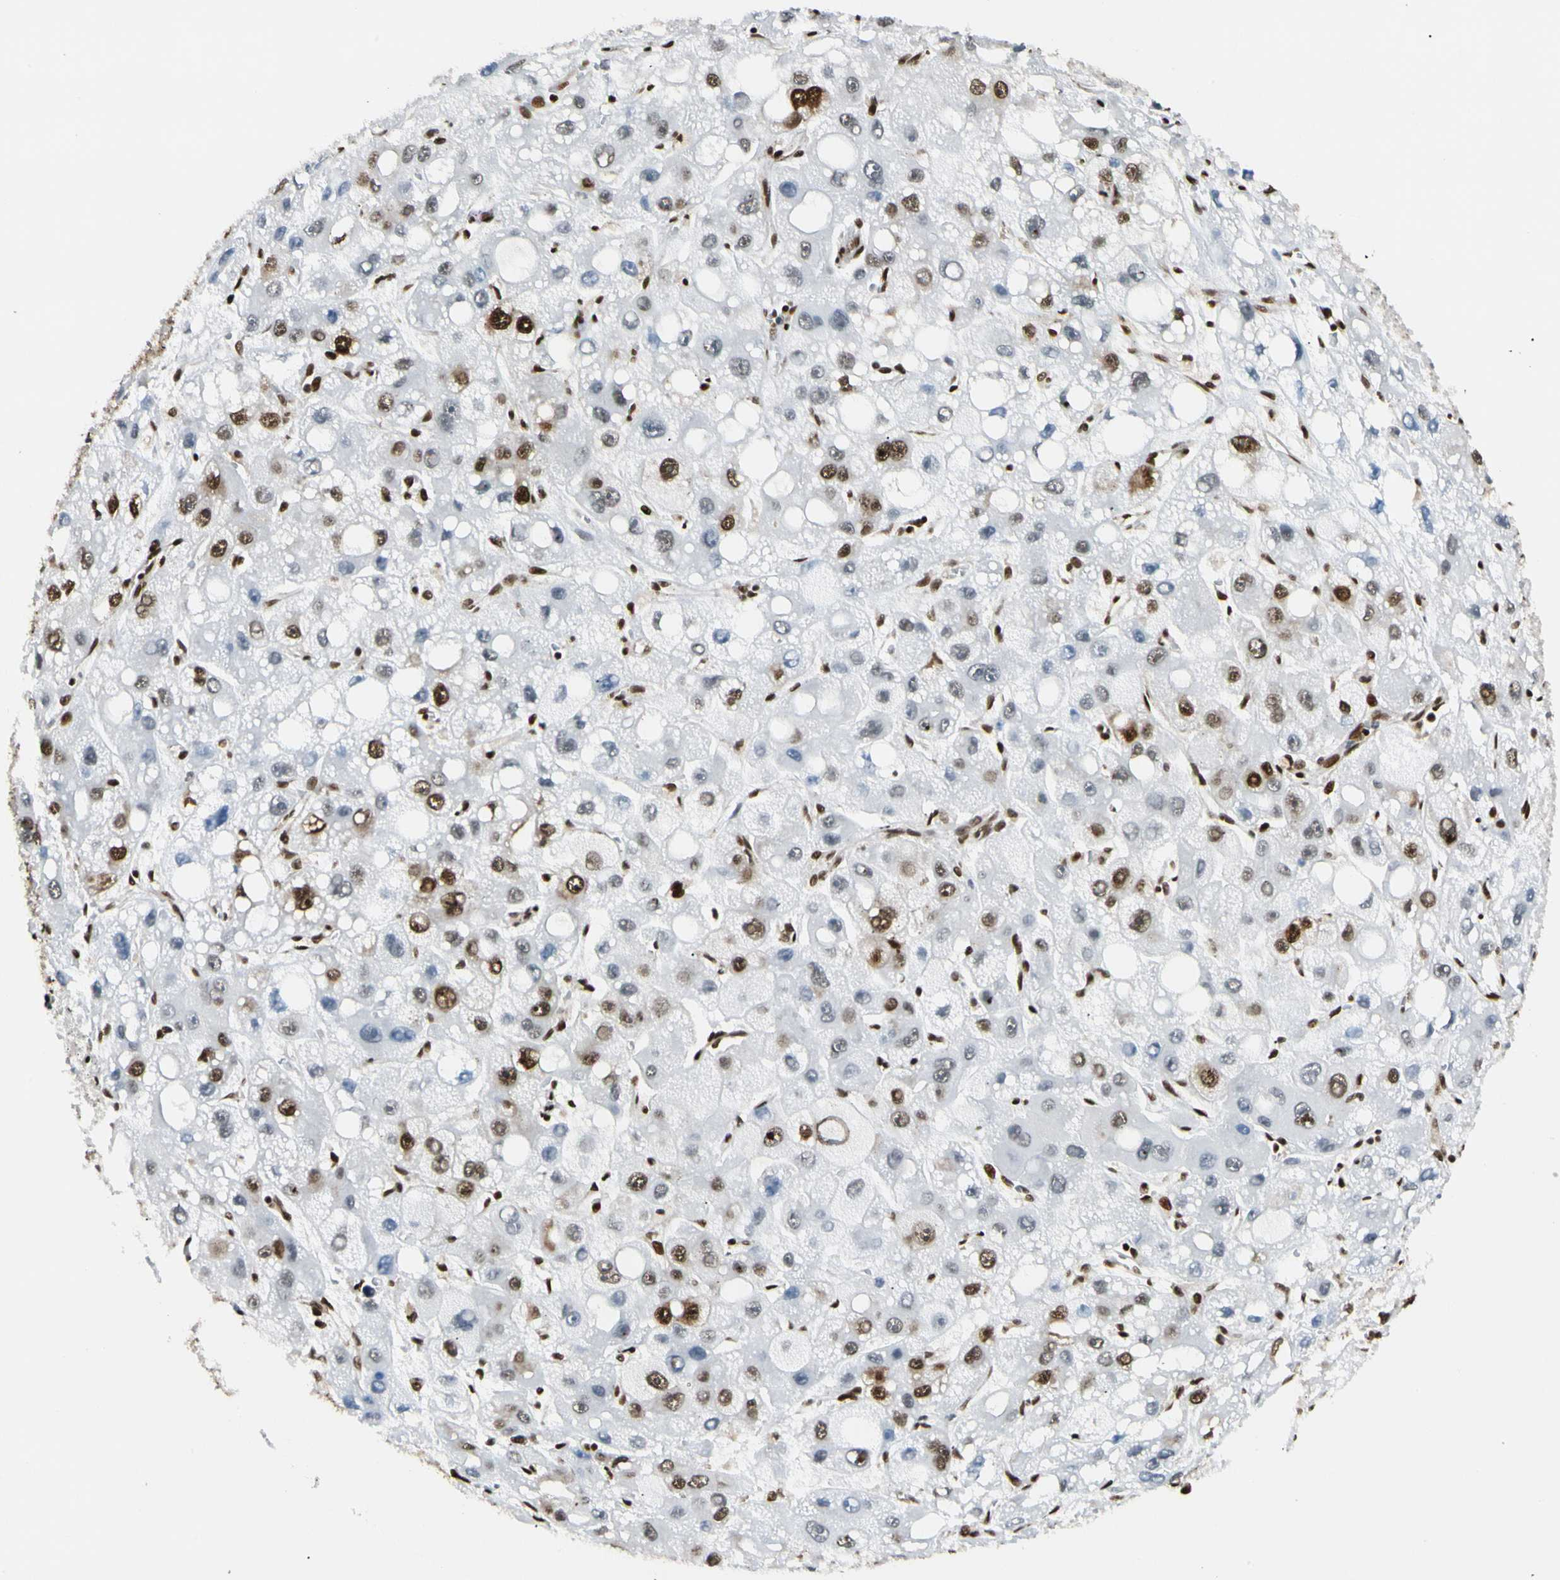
{"staining": {"intensity": "strong", "quantity": "25%-75%", "location": "cytoplasmic/membranous,nuclear"}, "tissue": "liver cancer", "cell_type": "Tumor cells", "image_type": "cancer", "snomed": [{"axis": "morphology", "description": "Carcinoma, Hepatocellular, NOS"}, {"axis": "topography", "description": "Liver"}], "caption": "Strong cytoplasmic/membranous and nuclear staining is present in about 25%-75% of tumor cells in hepatocellular carcinoma (liver). (brown staining indicates protein expression, while blue staining denotes nuclei).", "gene": "FUS", "patient": {"sex": "male", "age": 55}}